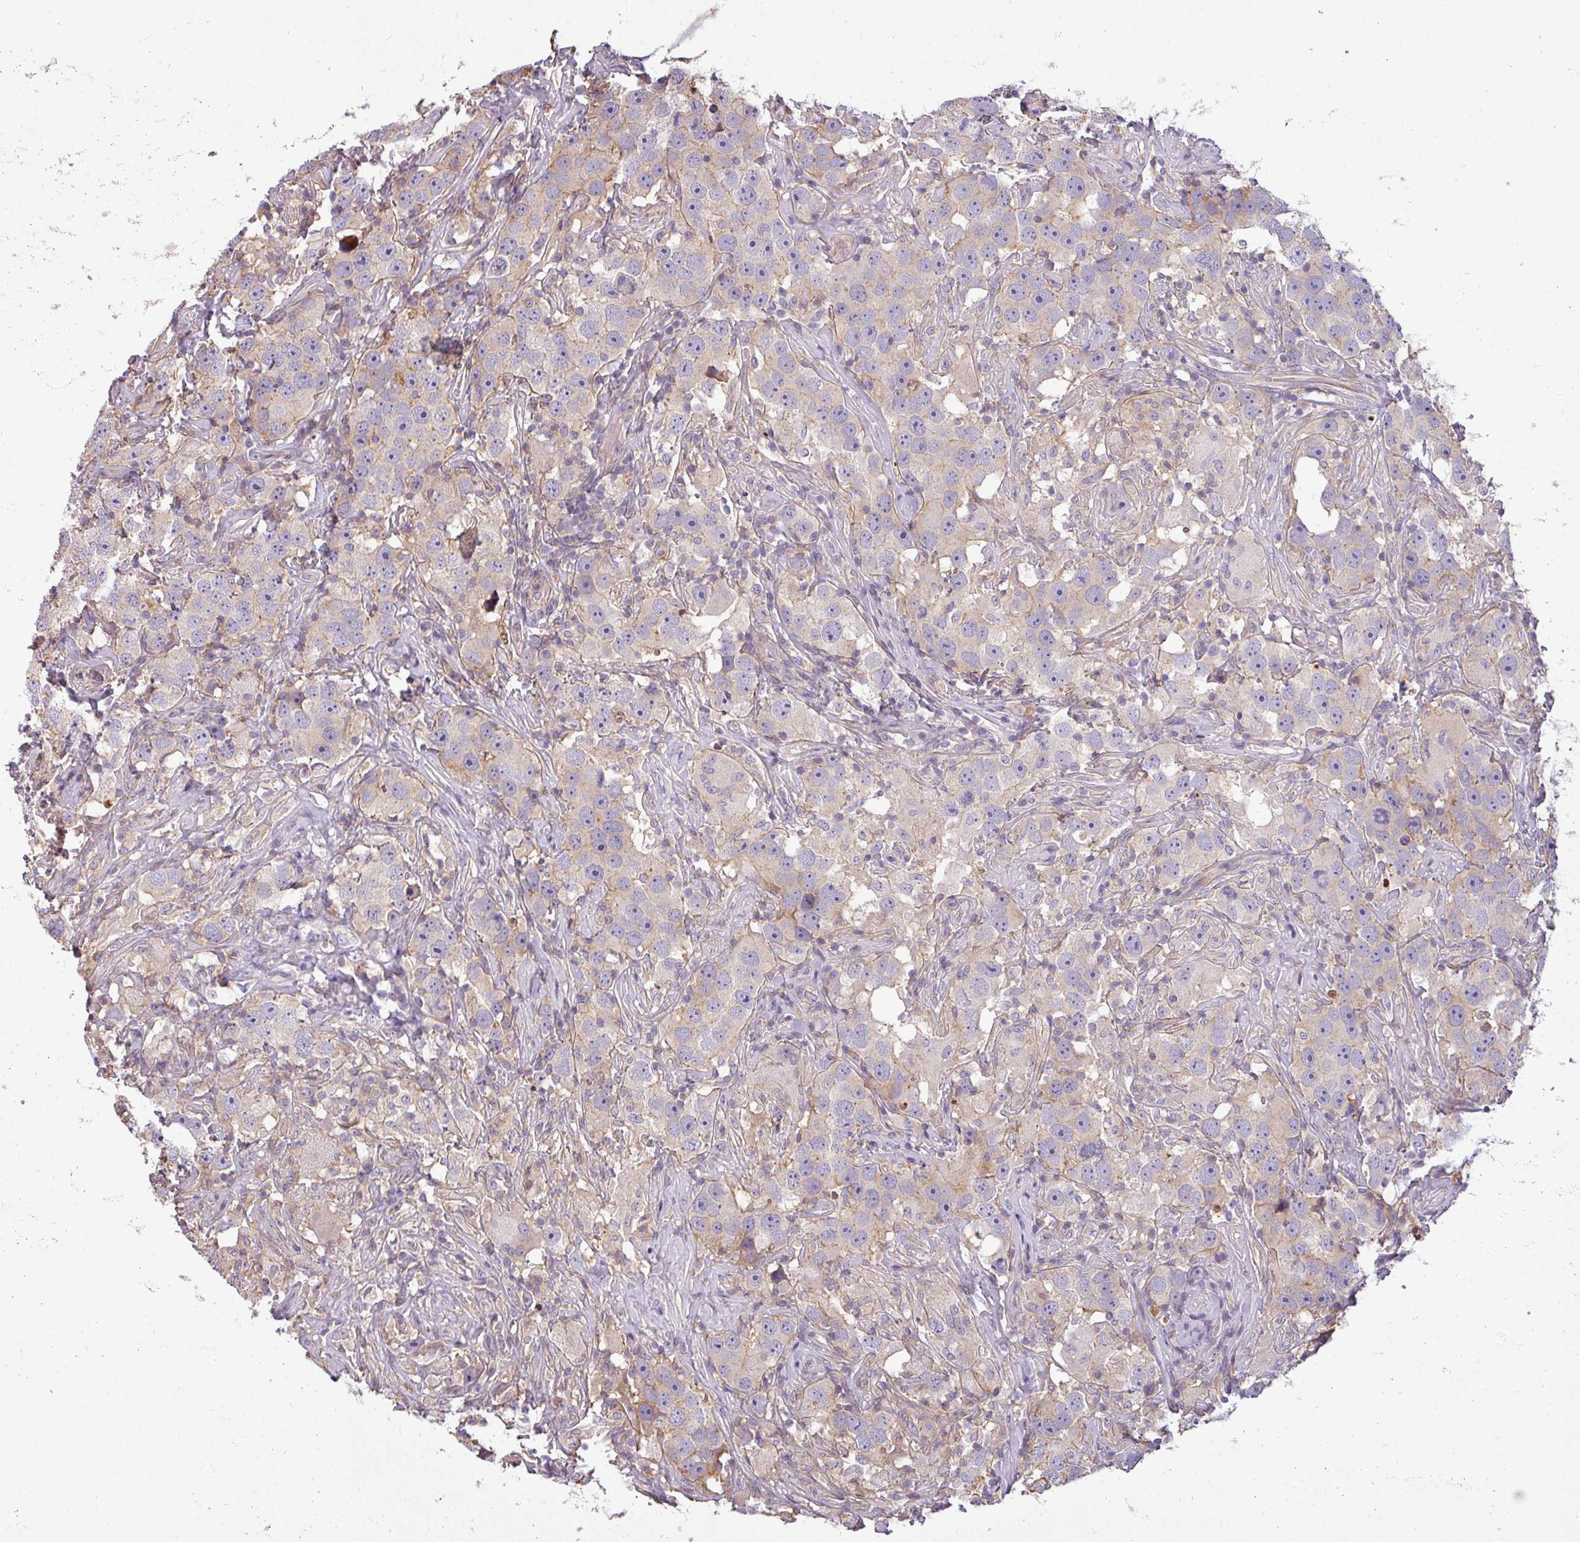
{"staining": {"intensity": "weak", "quantity": ">75%", "location": "cytoplasmic/membranous"}, "tissue": "testis cancer", "cell_type": "Tumor cells", "image_type": "cancer", "snomed": [{"axis": "morphology", "description": "Seminoma, NOS"}, {"axis": "topography", "description": "Testis"}], "caption": "Protein analysis of testis seminoma tissue shows weak cytoplasmic/membranous expression in about >75% of tumor cells. The protein of interest is shown in brown color, while the nuclei are stained blue.", "gene": "ZNF835", "patient": {"sex": "male", "age": 49}}